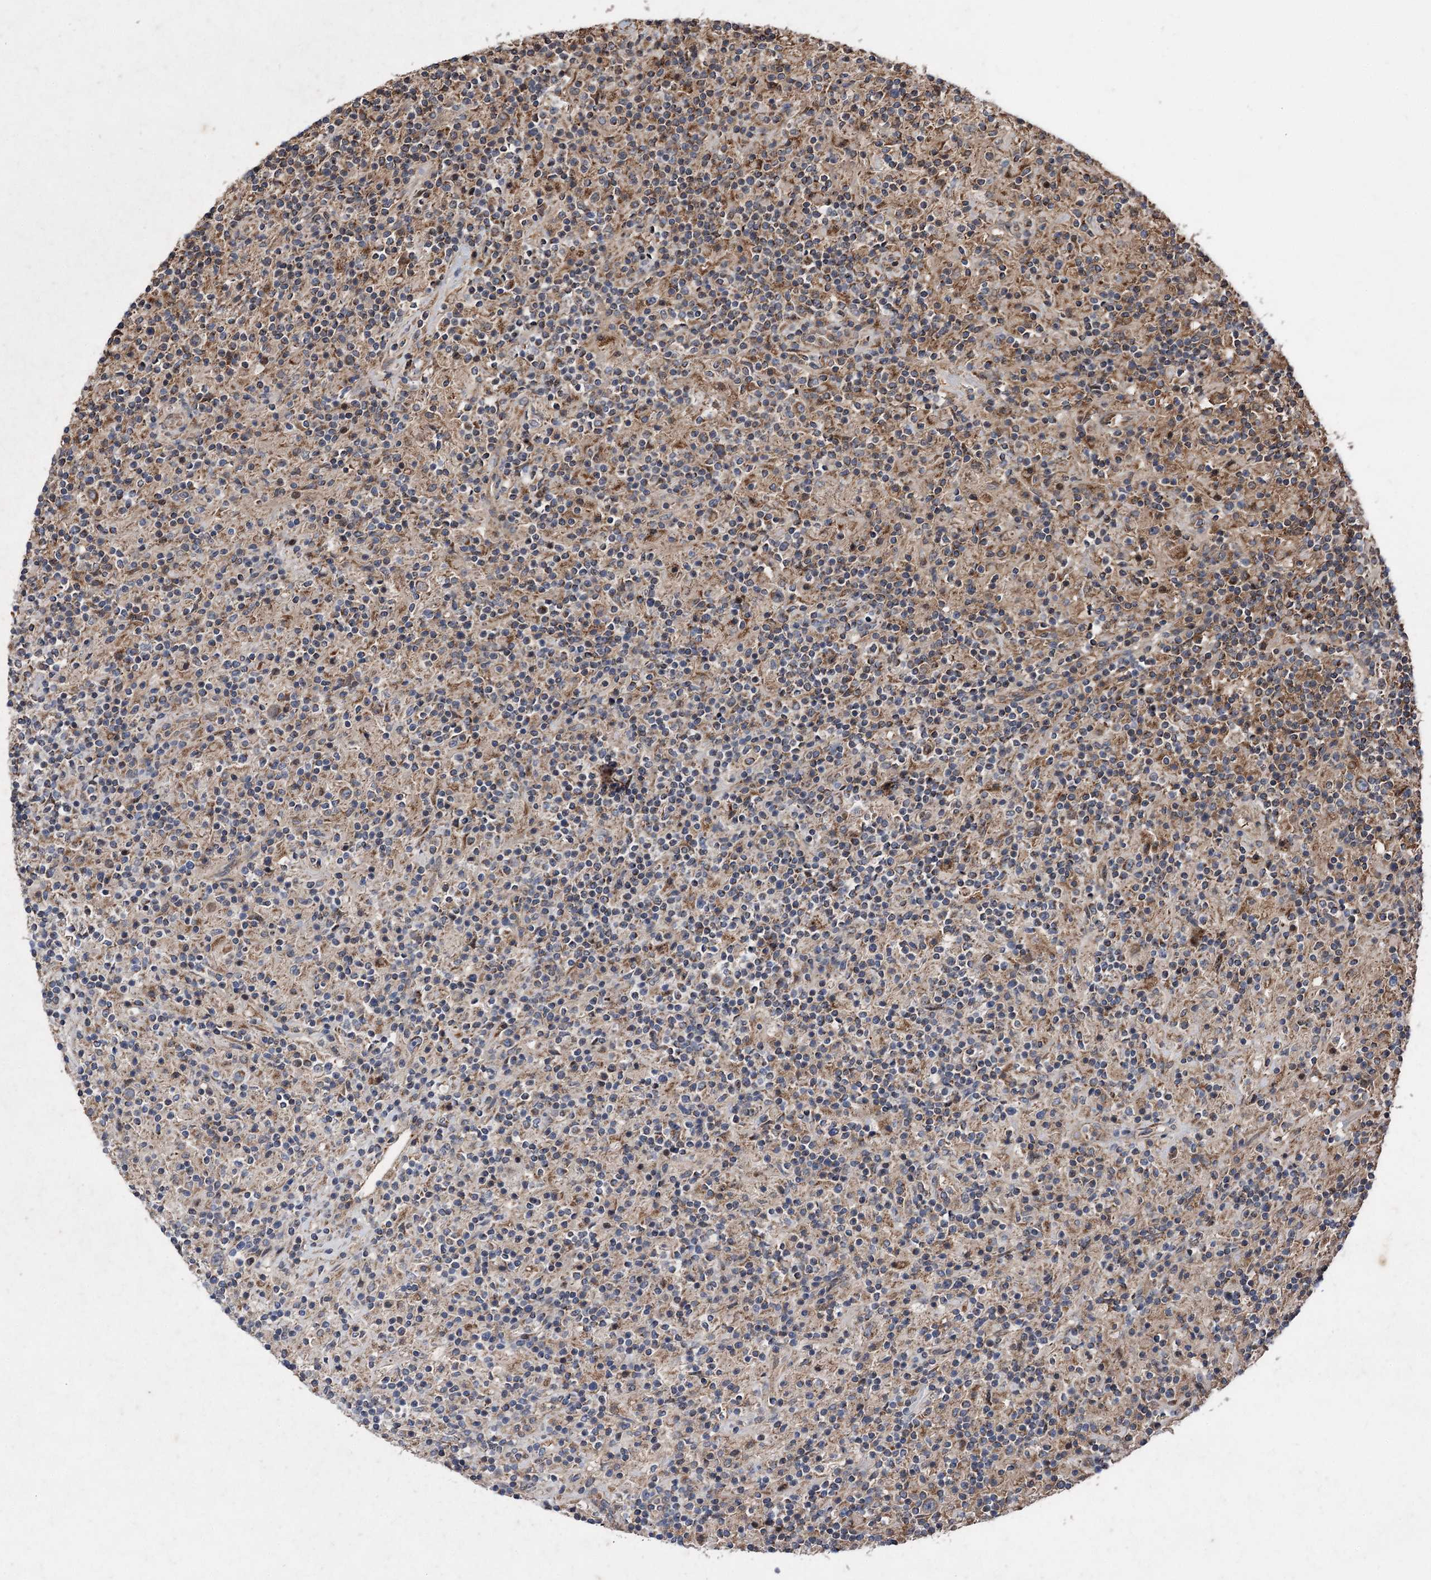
{"staining": {"intensity": "moderate", "quantity": ">75%", "location": "cytoplasmic/membranous"}, "tissue": "lymphoma", "cell_type": "Tumor cells", "image_type": "cancer", "snomed": [{"axis": "morphology", "description": "Hodgkin's disease, NOS"}, {"axis": "topography", "description": "Lymph node"}], "caption": "Hodgkin's disease was stained to show a protein in brown. There is medium levels of moderate cytoplasmic/membranous positivity in approximately >75% of tumor cells.", "gene": "RASSF3", "patient": {"sex": "male", "age": 70}}